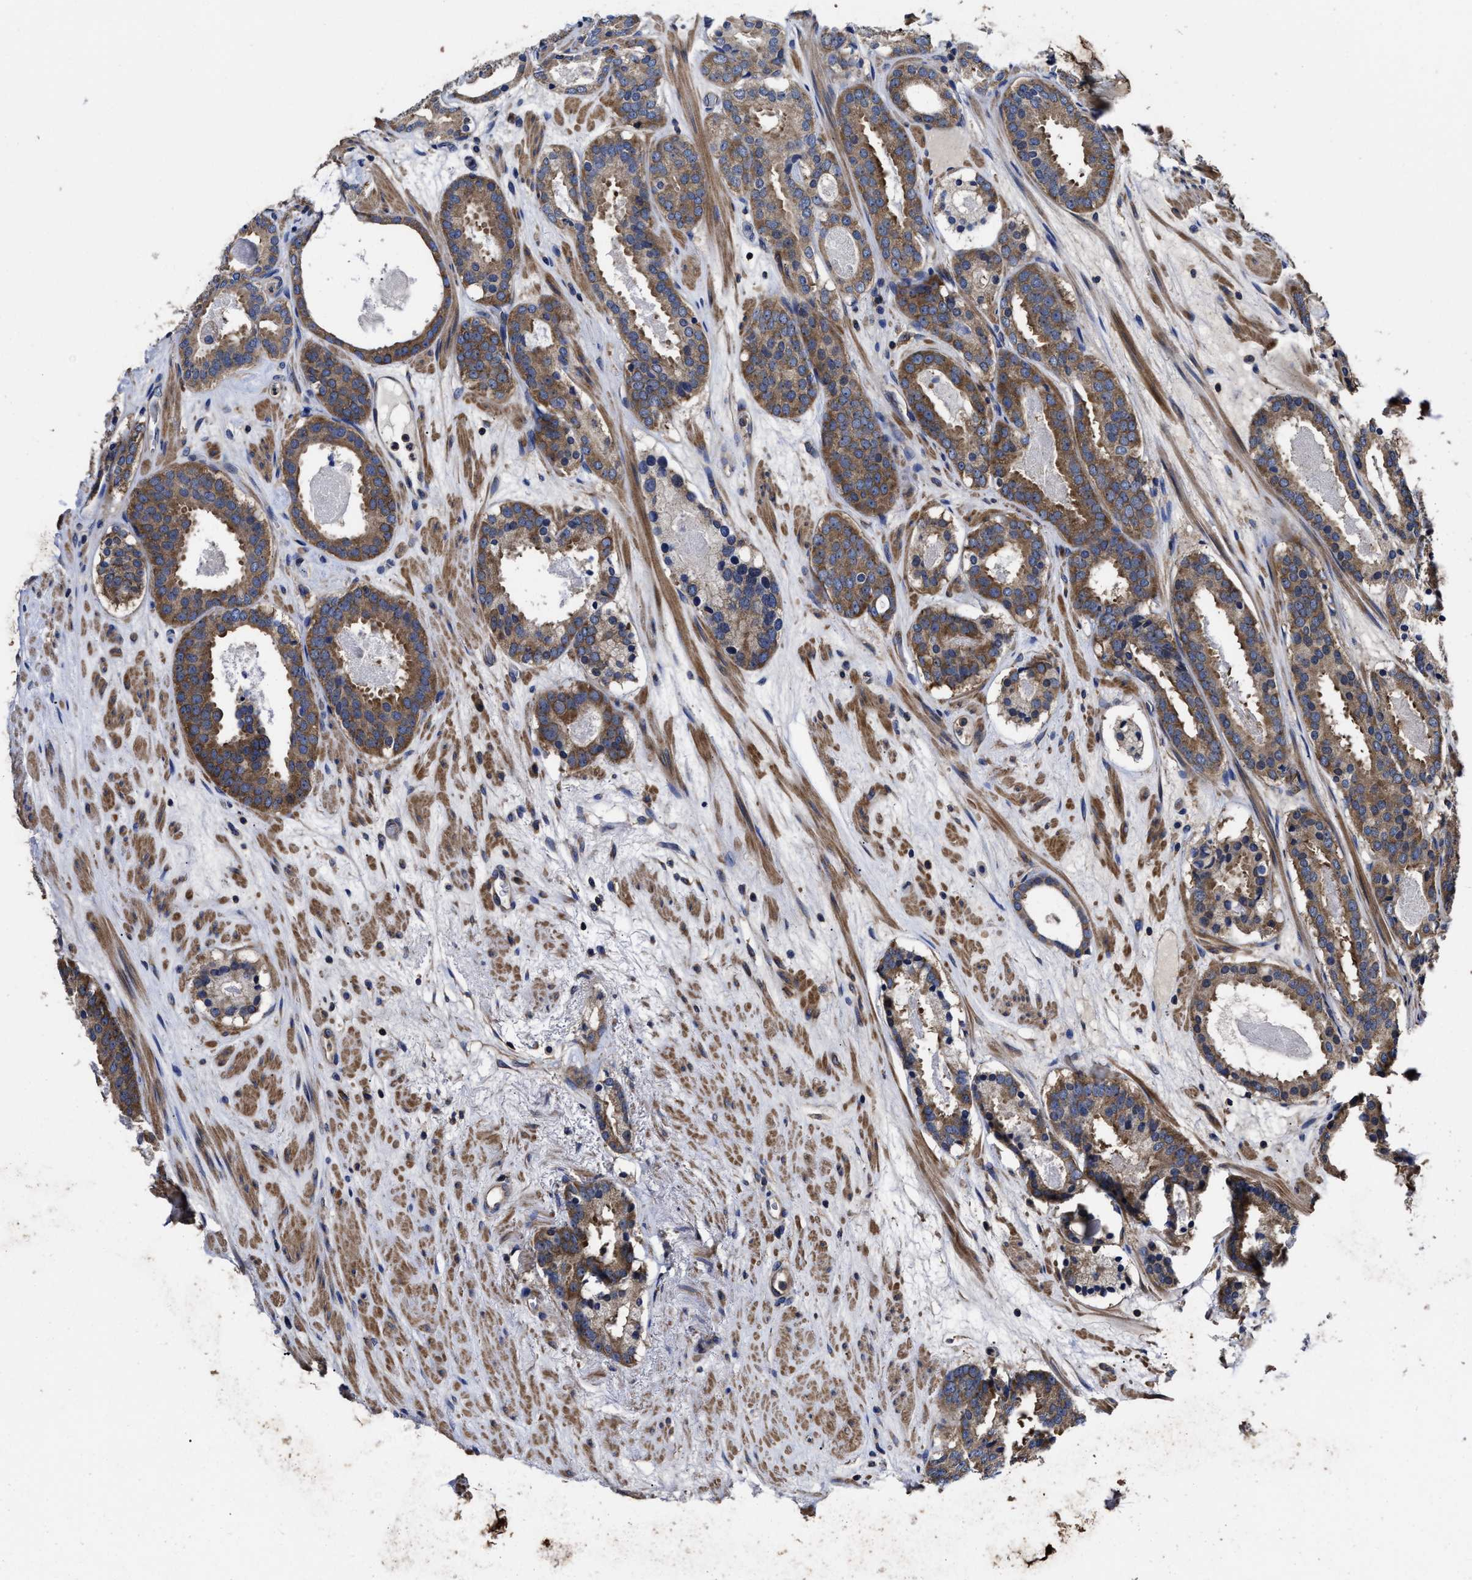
{"staining": {"intensity": "moderate", "quantity": ">75%", "location": "cytoplasmic/membranous"}, "tissue": "prostate cancer", "cell_type": "Tumor cells", "image_type": "cancer", "snomed": [{"axis": "morphology", "description": "Adenocarcinoma, Low grade"}, {"axis": "topography", "description": "Prostate"}], "caption": "Tumor cells reveal moderate cytoplasmic/membranous expression in about >75% of cells in prostate adenocarcinoma (low-grade). The staining was performed using DAB (3,3'-diaminobenzidine) to visualize the protein expression in brown, while the nuclei were stained in blue with hematoxylin (Magnification: 20x).", "gene": "AVEN", "patient": {"sex": "male", "age": 69}}